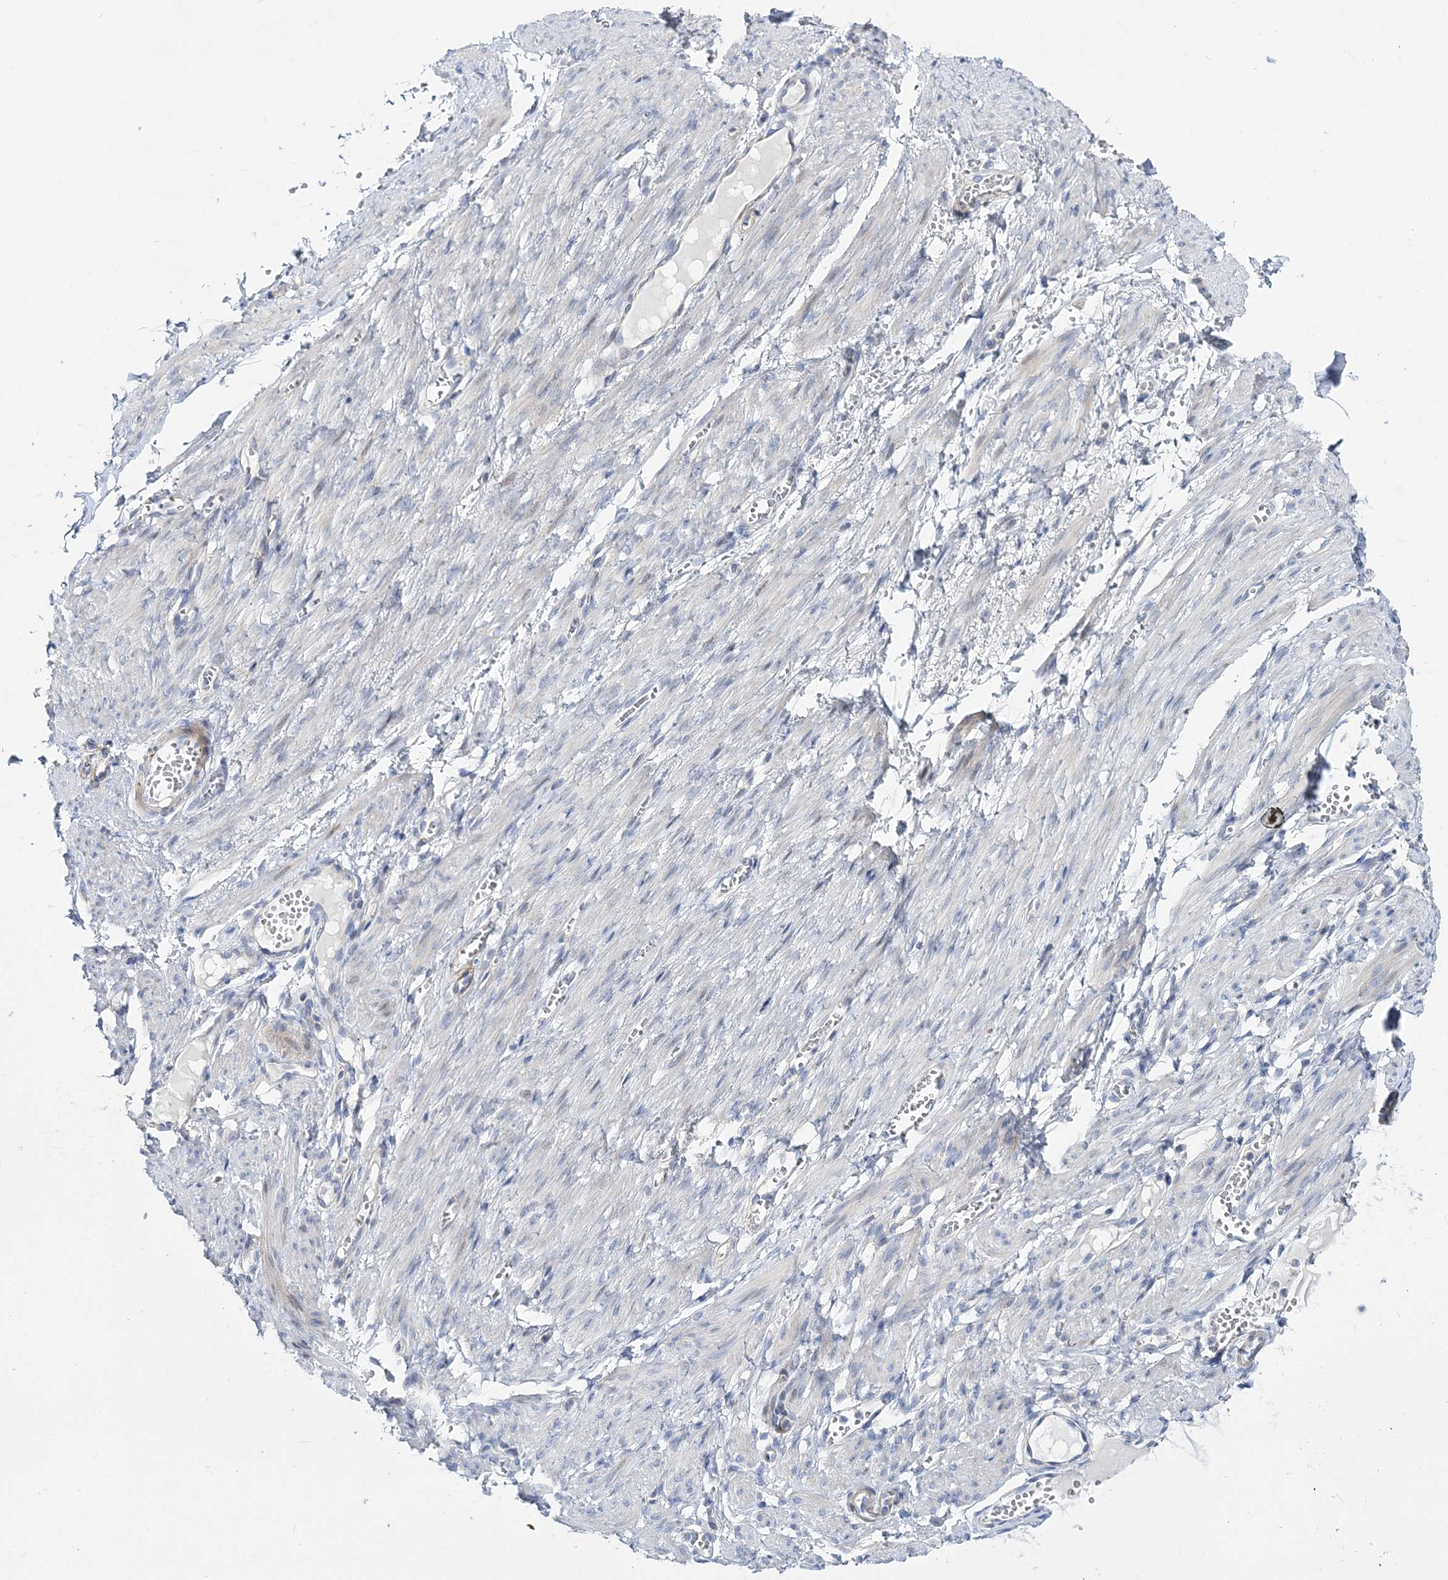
{"staining": {"intensity": "negative", "quantity": "none", "location": "none"}, "tissue": "soft tissue", "cell_type": "Chondrocytes", "image_type": "normal", "snomed": [{"axis": "morphology", "description": "Normal tissue, NOS"}, {"axis": "topography", "description": "Smooth muscle"}, {"axis": "topography", "description": "Peripheral nerve tissue"}], "caption": "An immunohistochemistry (IHC) photomicrograph of benign soft tissue is shown. There is no staining in chondrocytes of soft tissue. (DAB immunohistochemistry with hematoxylin counter stain).", "gene": "ANO1", "patient": {"sex": "female", "age": 39}}